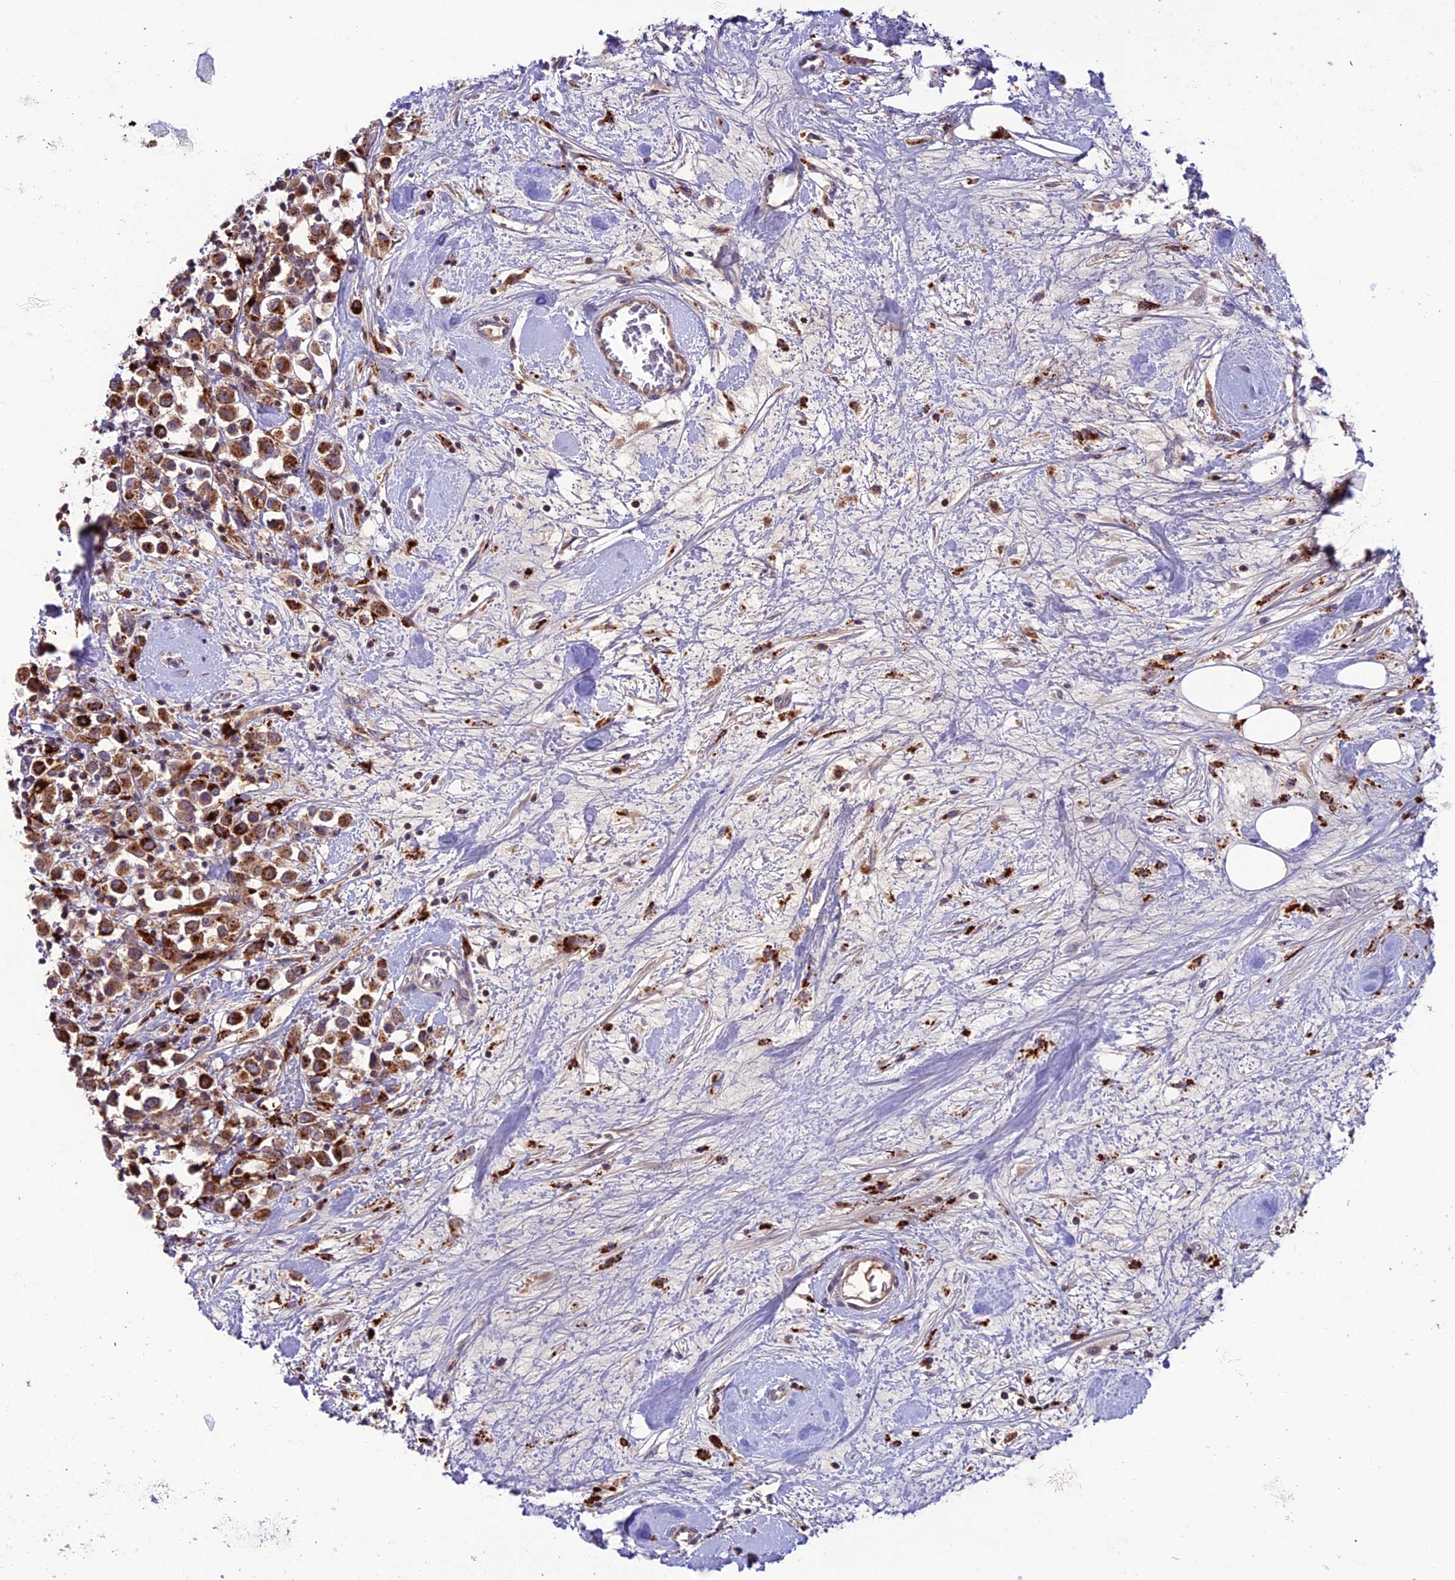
{"staining": {"intensity": "moderate", "quantity": ">75%", "location": "cytoplasmic/membranous,nuclear"}, "tissue": "breast cancer", "cell_type": "Tumor cells", "image_type": "cancer", "snomed": [{"axis": "morphology", "description": "Duct carcinoma"}, {"axis": "topography", "description": "Breast"}], "caption": "IHC (DAB) staining of human breast cancer (intraductal carcinoma) demonstrates moderate cytoplasmic/membranous and nuclear protein positivity in about >75% of tumor cells.", "gene": "ARHGEF18", "patient": {"sex": "female", "age": 61}}